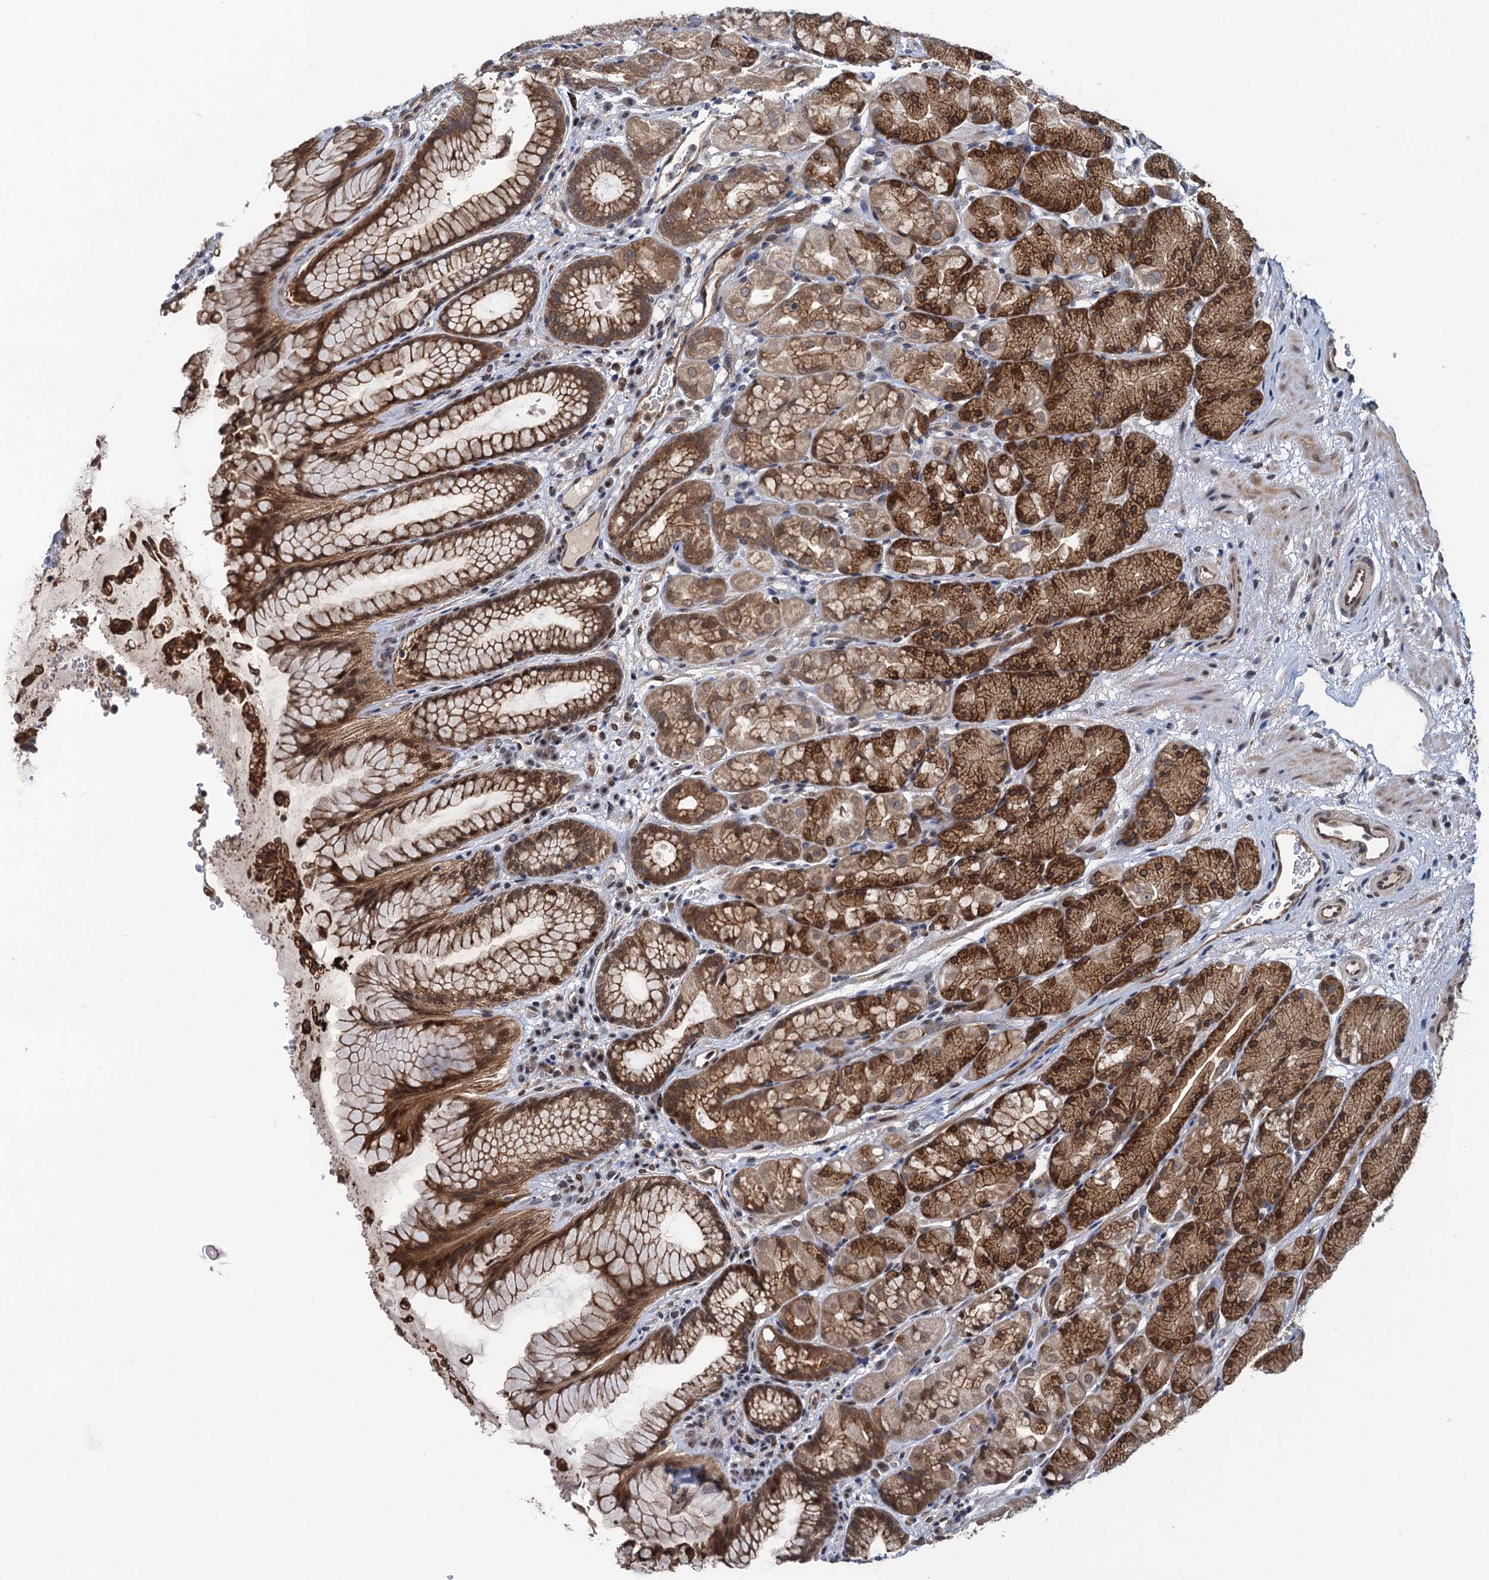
{"staining": {"intensity": "strong", "quantity": ">75%", "location": "cytoplasmic/membranous,nuclear"}, "tissue": "stomach", "cell_type": "Glandular cells", "image_type": "normal", "snomed": [{"axis": "morphology", "description": "Normal tissue, NOS"}, {"axis": "topography", "description": "Stomach"}], "caption": "A micrograph of stomach stained for a protein demonstrates strong cytoplasmic/membranous,nuclear brown staining in glandular cells.", "gene": "EVX2", "patient": {"sex": "male", "age": 63}}